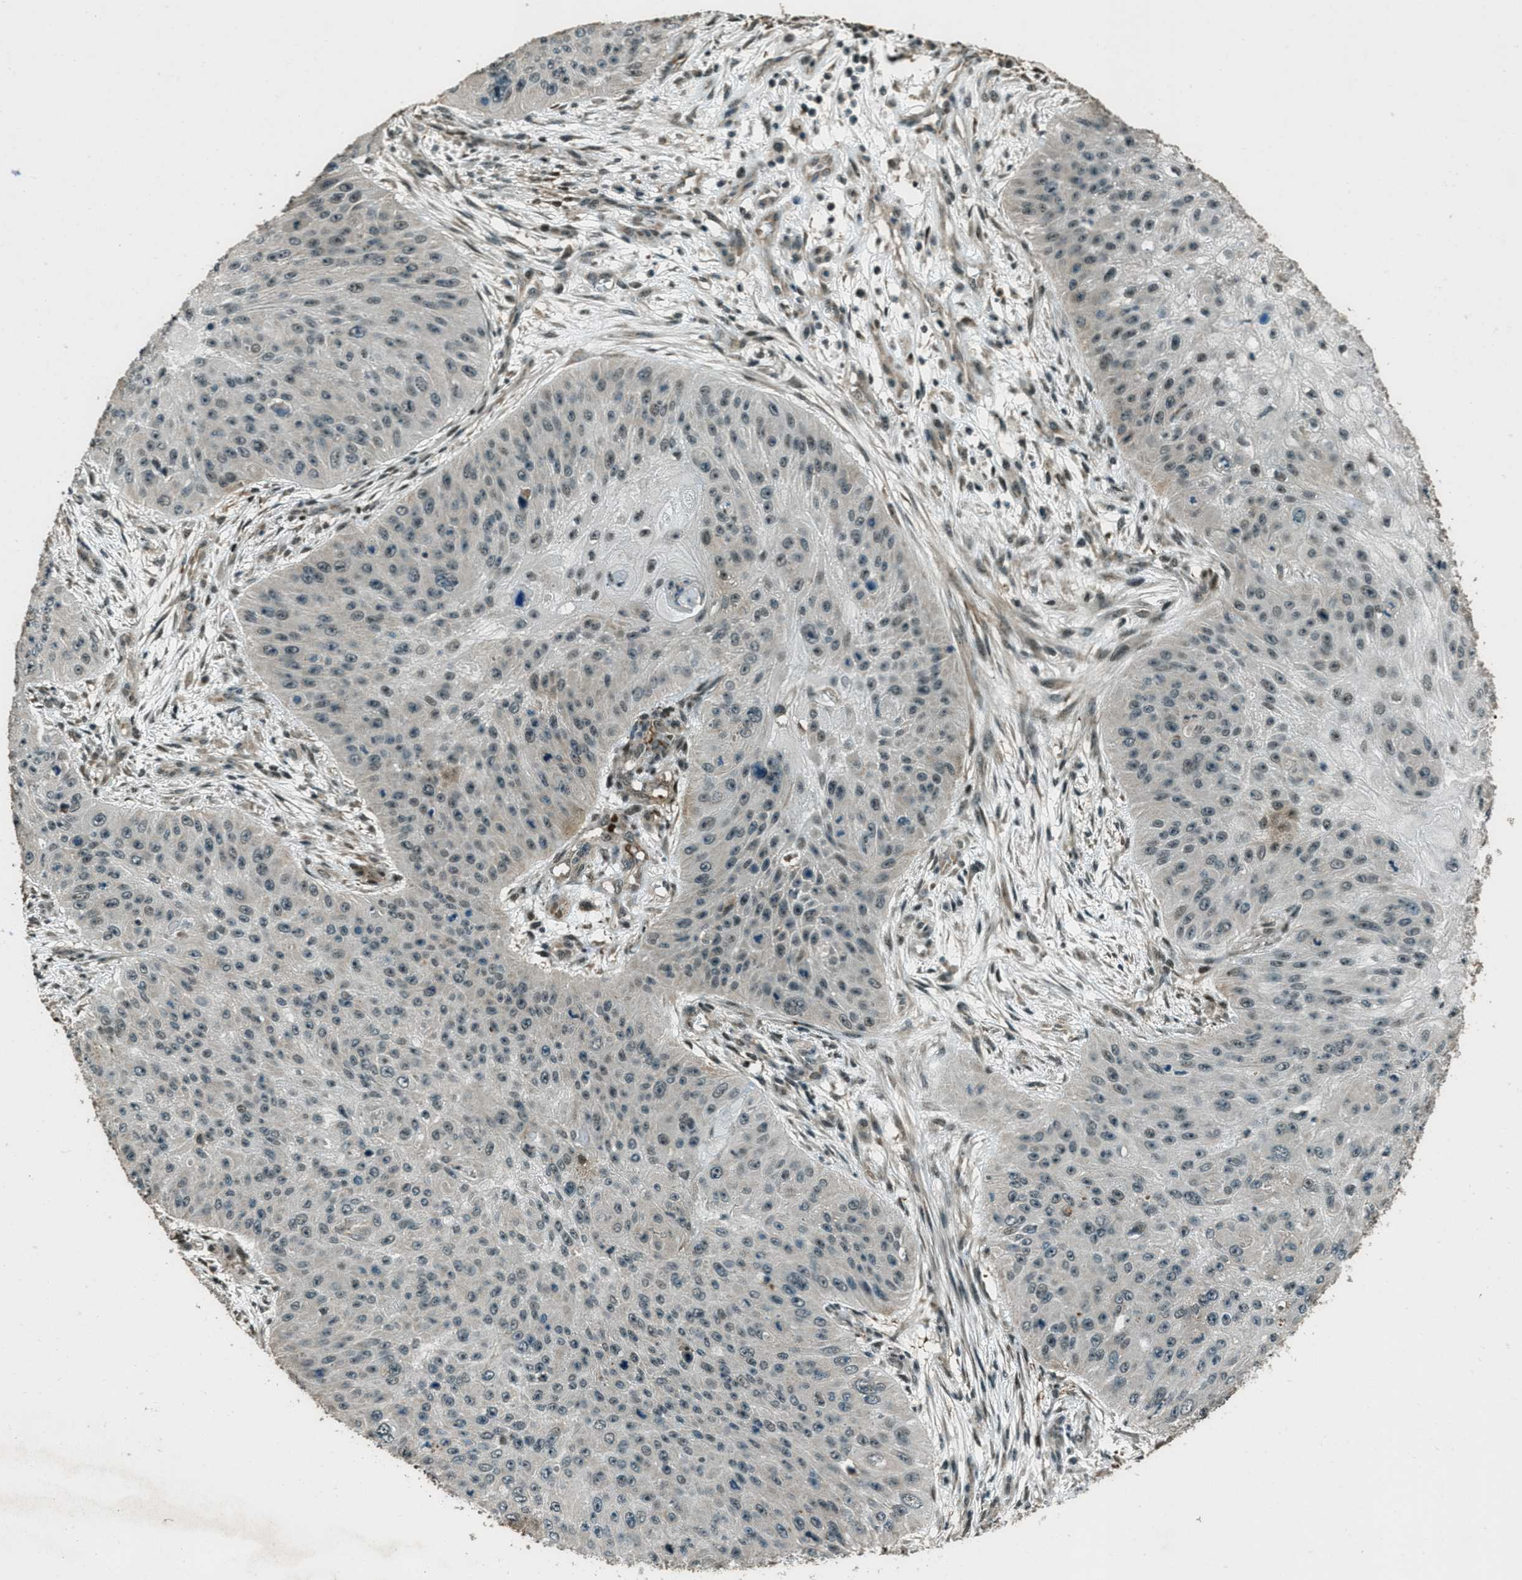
{"staining": {"intensity": "weak", "quantity": "<25%", "location": "nuclear"}, "tissue": "skin cancer", "cell_type": "Tumor cells", "image_type": "cancer", "snomed": [{"axis": "morphology", "description": "Squamous cell carcinoma, NOS"}, {"axis": "topography", "description": "Skin"}], "caption": "An immunohistochemistry histopathology image of skin cancer (squamous cell carcinoma) is shown. There is no staining in tumor cells of skin cancer (squamous cell carcinoma).", "gene": "TARDBP", "patient": {"sex": "female", "age": 80}}